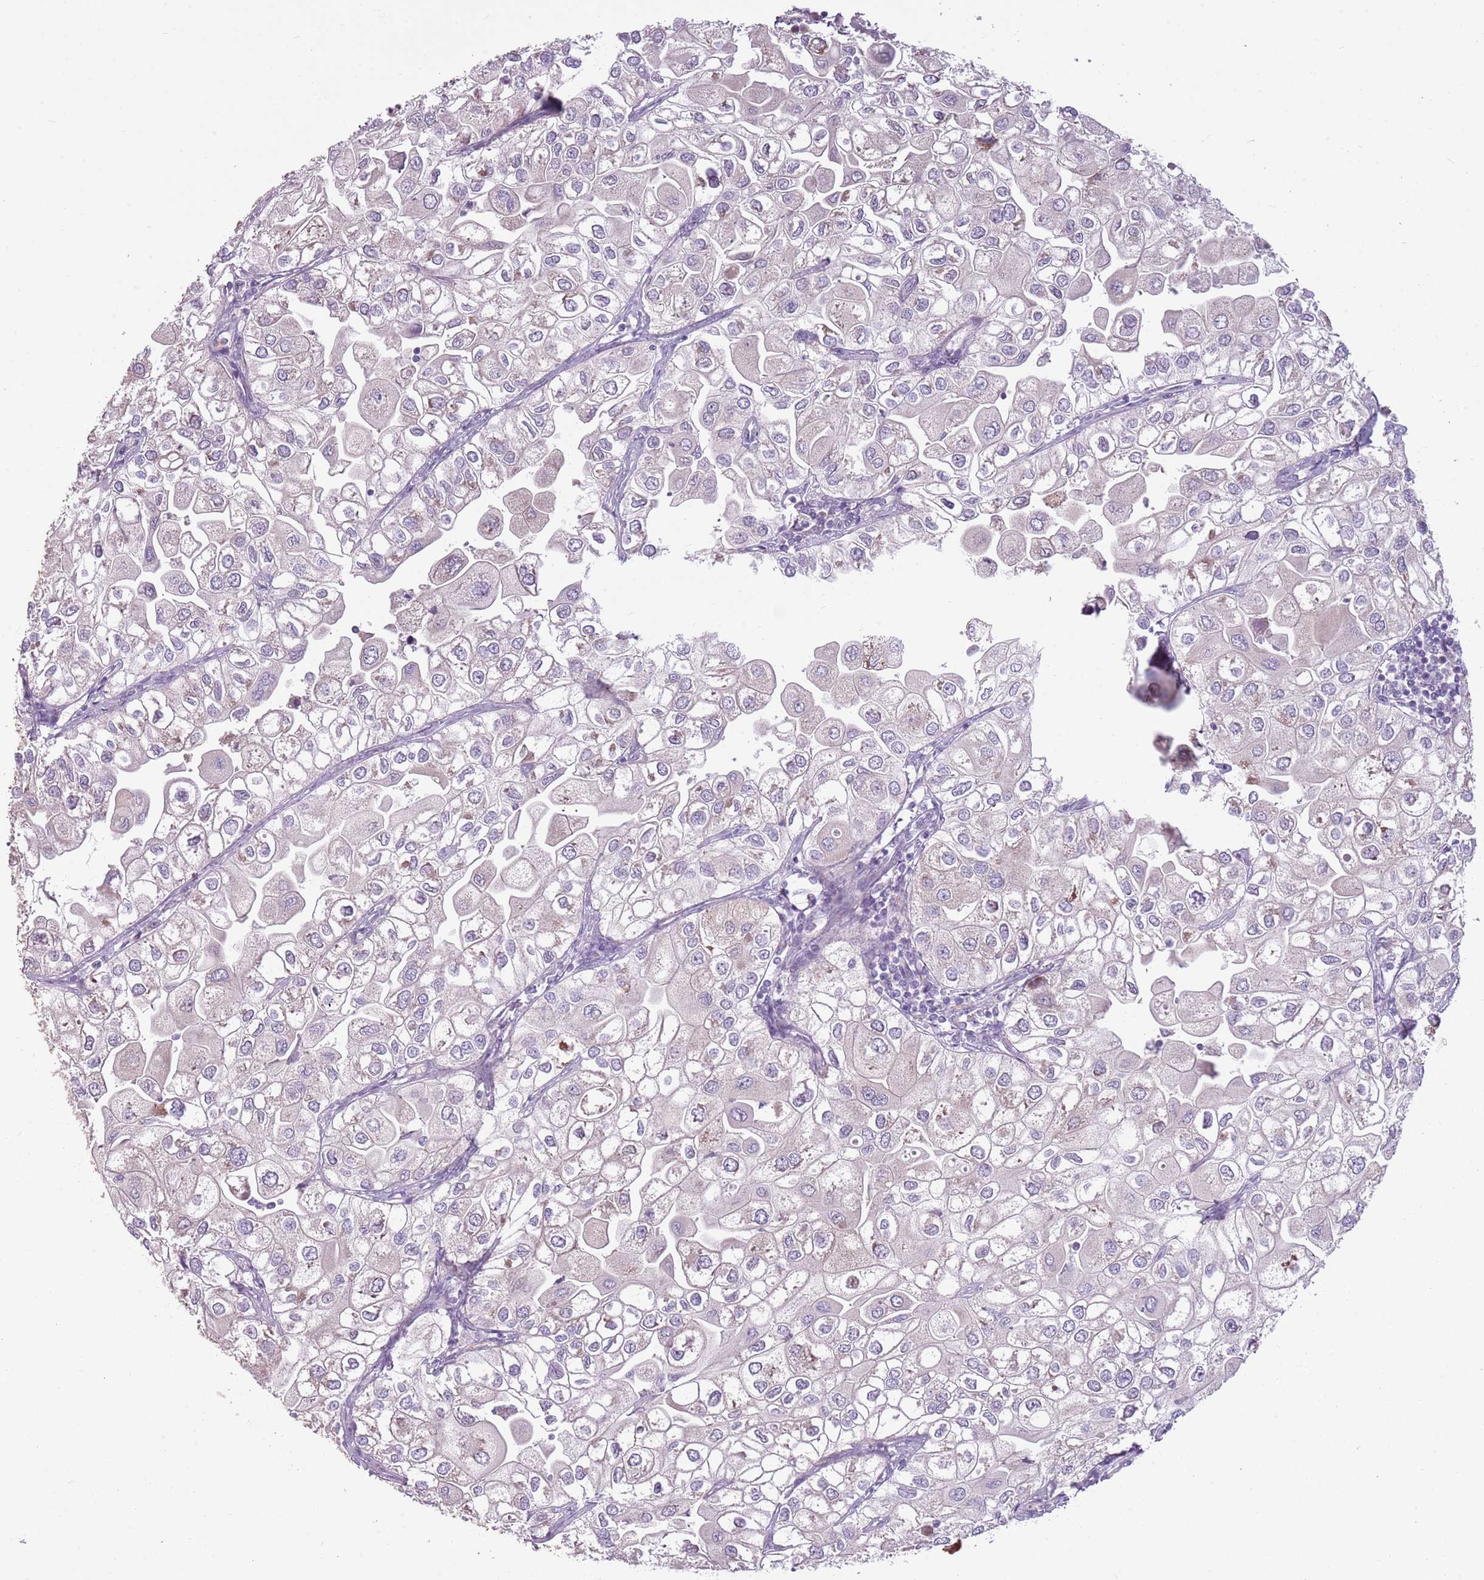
{"staining": {"intensity": "negative", "quantity": "none", "location": "none"}, "tissue": "urothelial cancer", "cell_type": "Tumor cells", "image_type": "cancer", "snomed": [{"axis": "morphology", "description": "Urothelial carcinoma, High grade"}, {"axis": "topography", "description": "Urinary bladder"}], "caption": "An immunohistochemistry (IHC) image of urothelial cancer is shown. There is no staining in tumor cells of urothelial cancer.", "gene": "HSPA14", "patient": {"sex": "male", "age": 64}}